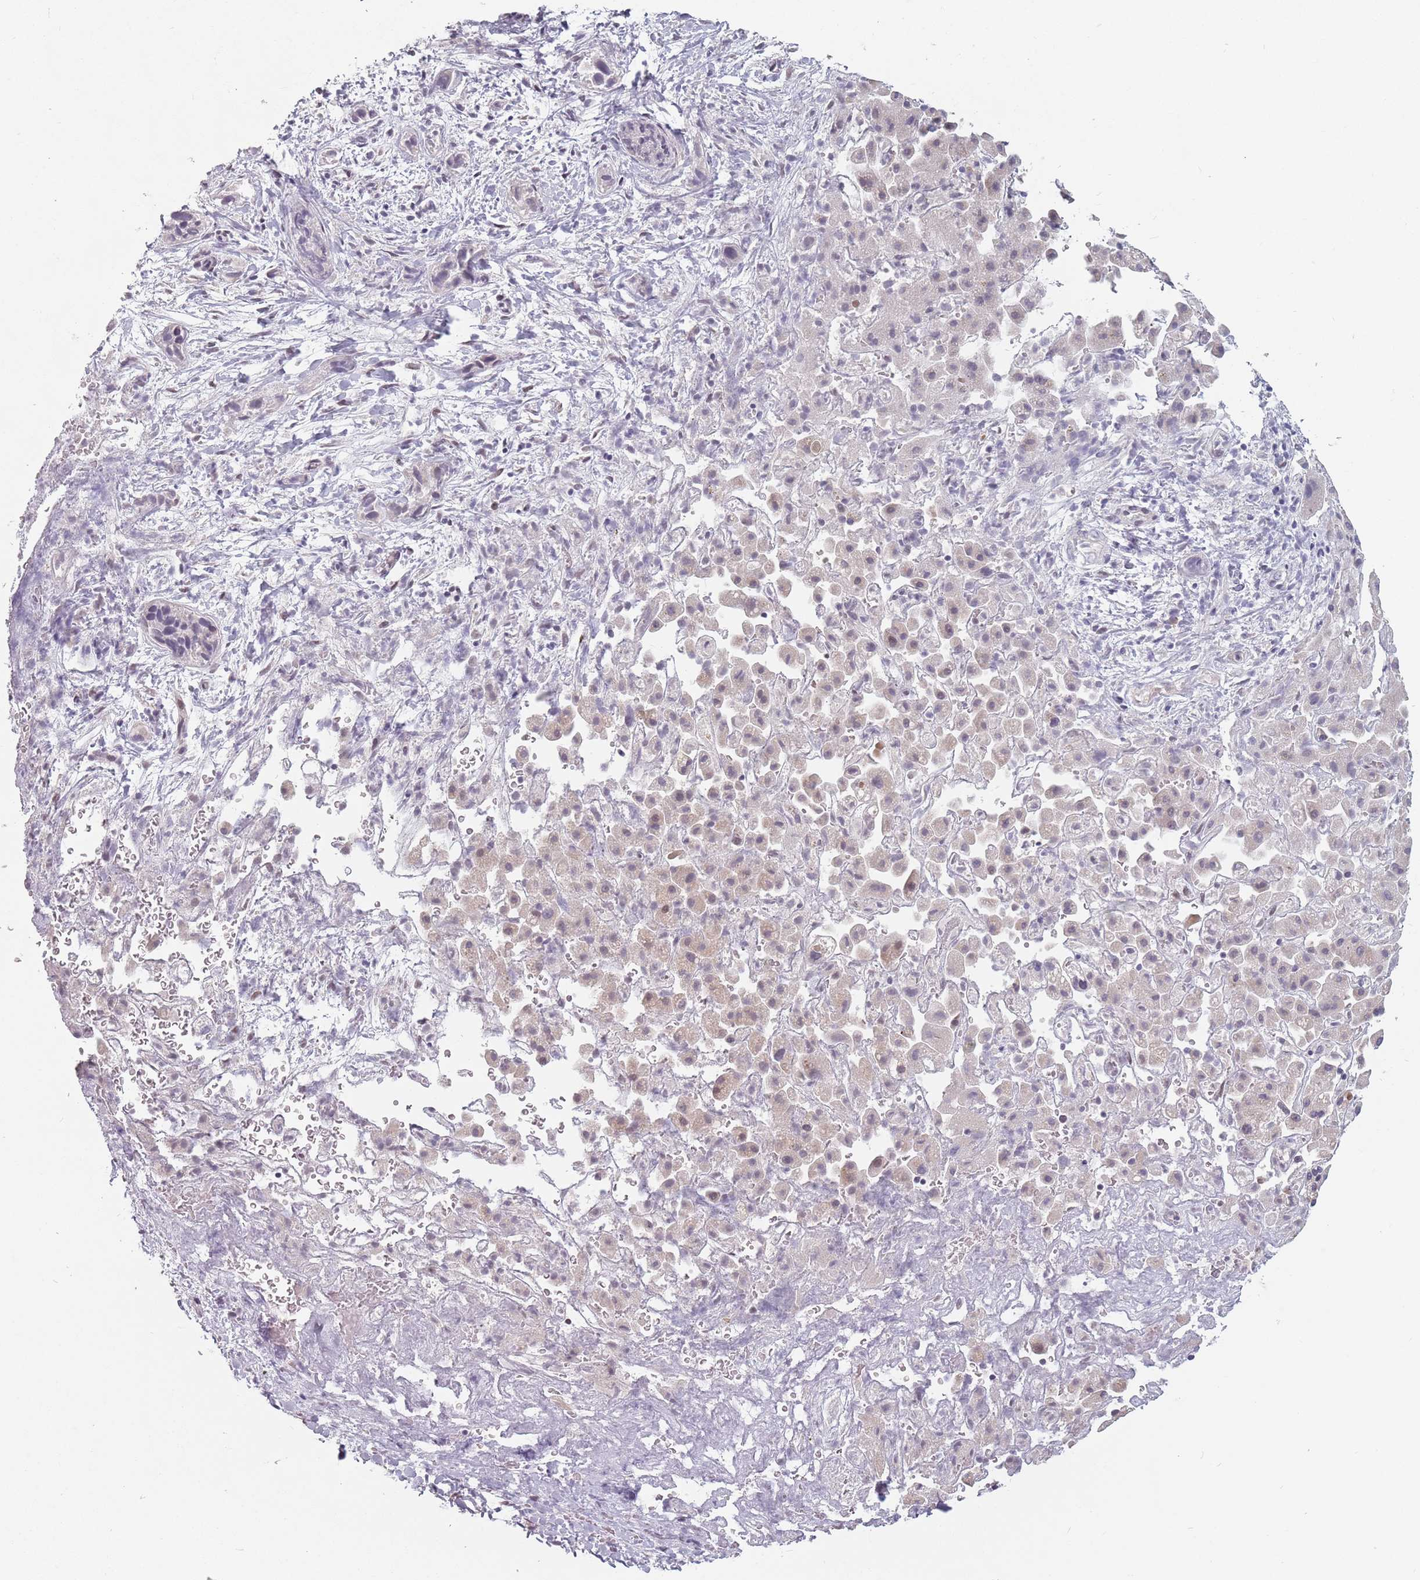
{"staining": {"intensity": "weak", "quantity": "<25%", "location": "cytoplasmic/membranous,nuclear"}, "tissue": "liver cancer", "cell_type": "Tumor cells", "image_type": "cancer", "snomed": [{"axis": "morphology", "description": "Cholangiocarcinoma"}, {"axis": "topography", "description": "Liver"}], "caption": "Immunohistochemistry histopathology image of liver cancer (cholangiocarcinoma) stained for a protein (brown), which exhibits no staining in tumor cells. Brightfield microscopy of immunohistochemistry stained with DAB (3,3'-diaminobenzidine) (brown) and hematoxylin (blue), captured at high magnification.", "gene": "PTCHD1", "patient": {"sex": "female", "age": 52}}